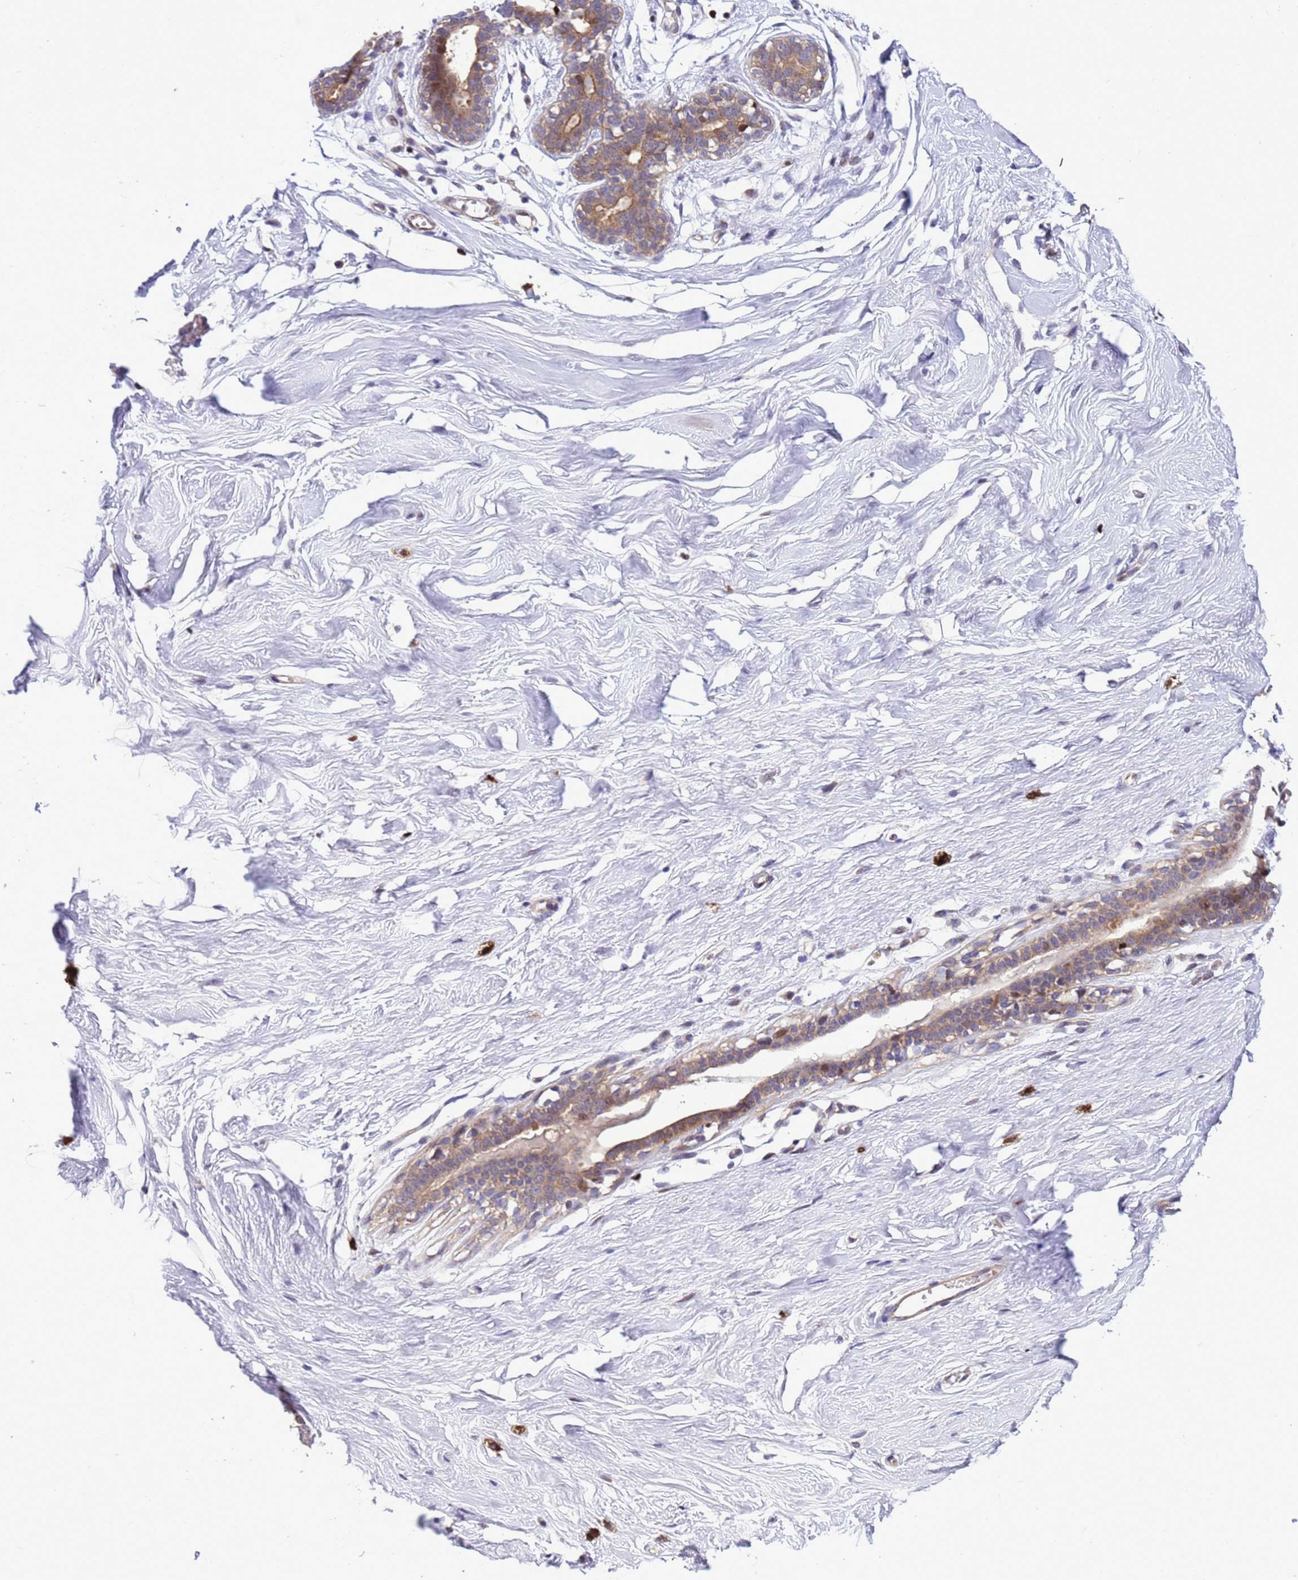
{"staining": {"intensity": "negative", "quantity": "none", "location": "none"}, "tissue": "breast", "cell_type": "Adipocytes", "image_type": "normal", "snomed": [{"axis": "morphology", "description": "Normal tissue, NOS"}, {"axis": "morphology", "description": "Adenoma, NOS"}, {"axis": "topography", "description": "Breast"}], "caption": "This is an IHC histopathology image of unremarkable human breast. There is no positivity in adipocytes.", "gene": "RASD1", "patient": {"sex": "female", "age": 23}}